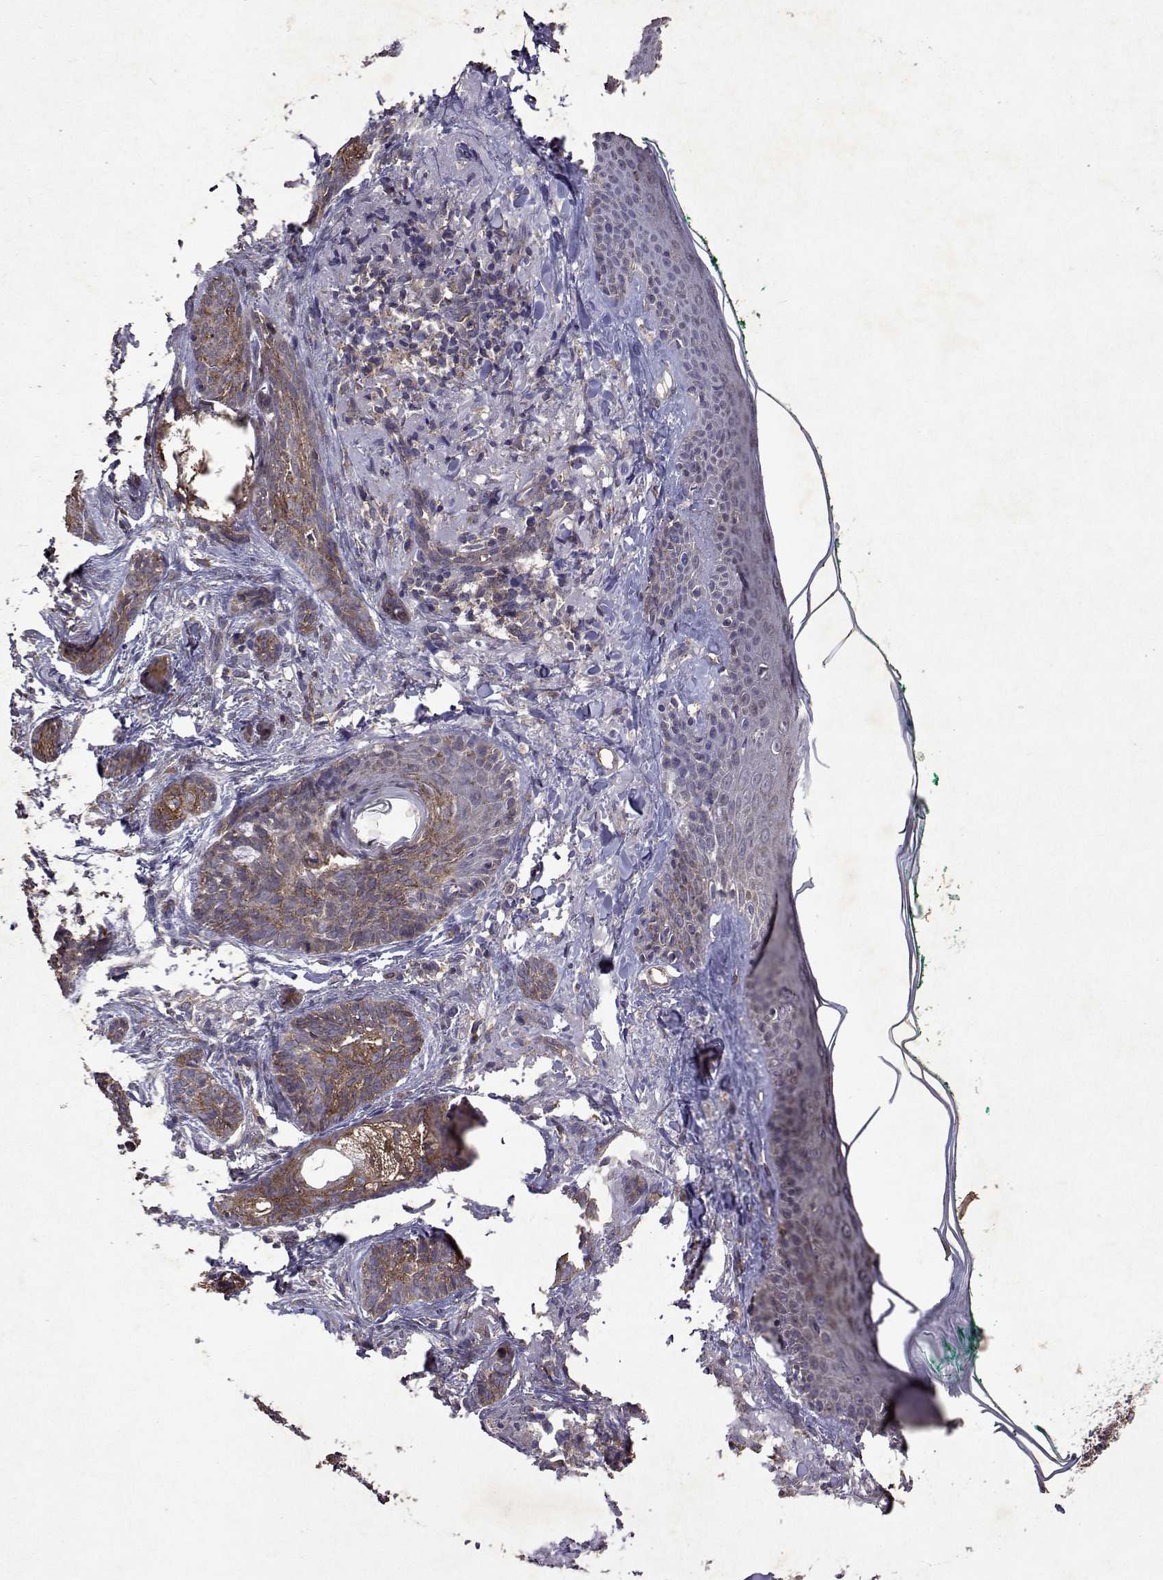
{"staining": {"intensity": "weak", "quantity": ">75%", "location": "cytoplasmic/membranous"}, "tissue": "skin cancer", "cell_type": "Tumor cells", "image_type": "cancer", "snomed": [{"axis": "morphology", "description": "Basal cell carcinoma"}, {"axis": "topography", "description": "Skin"}], "caption": "A high-resolution photomicrograph shows immunohistochemistry staining of skin cancer (basal cell carcinoma), which displays weak cytoplasmic/membranous positivity in about >75% of tumor cells.", "gene": "TARBP2", "patient": {"sex": "female", "age": 78}}